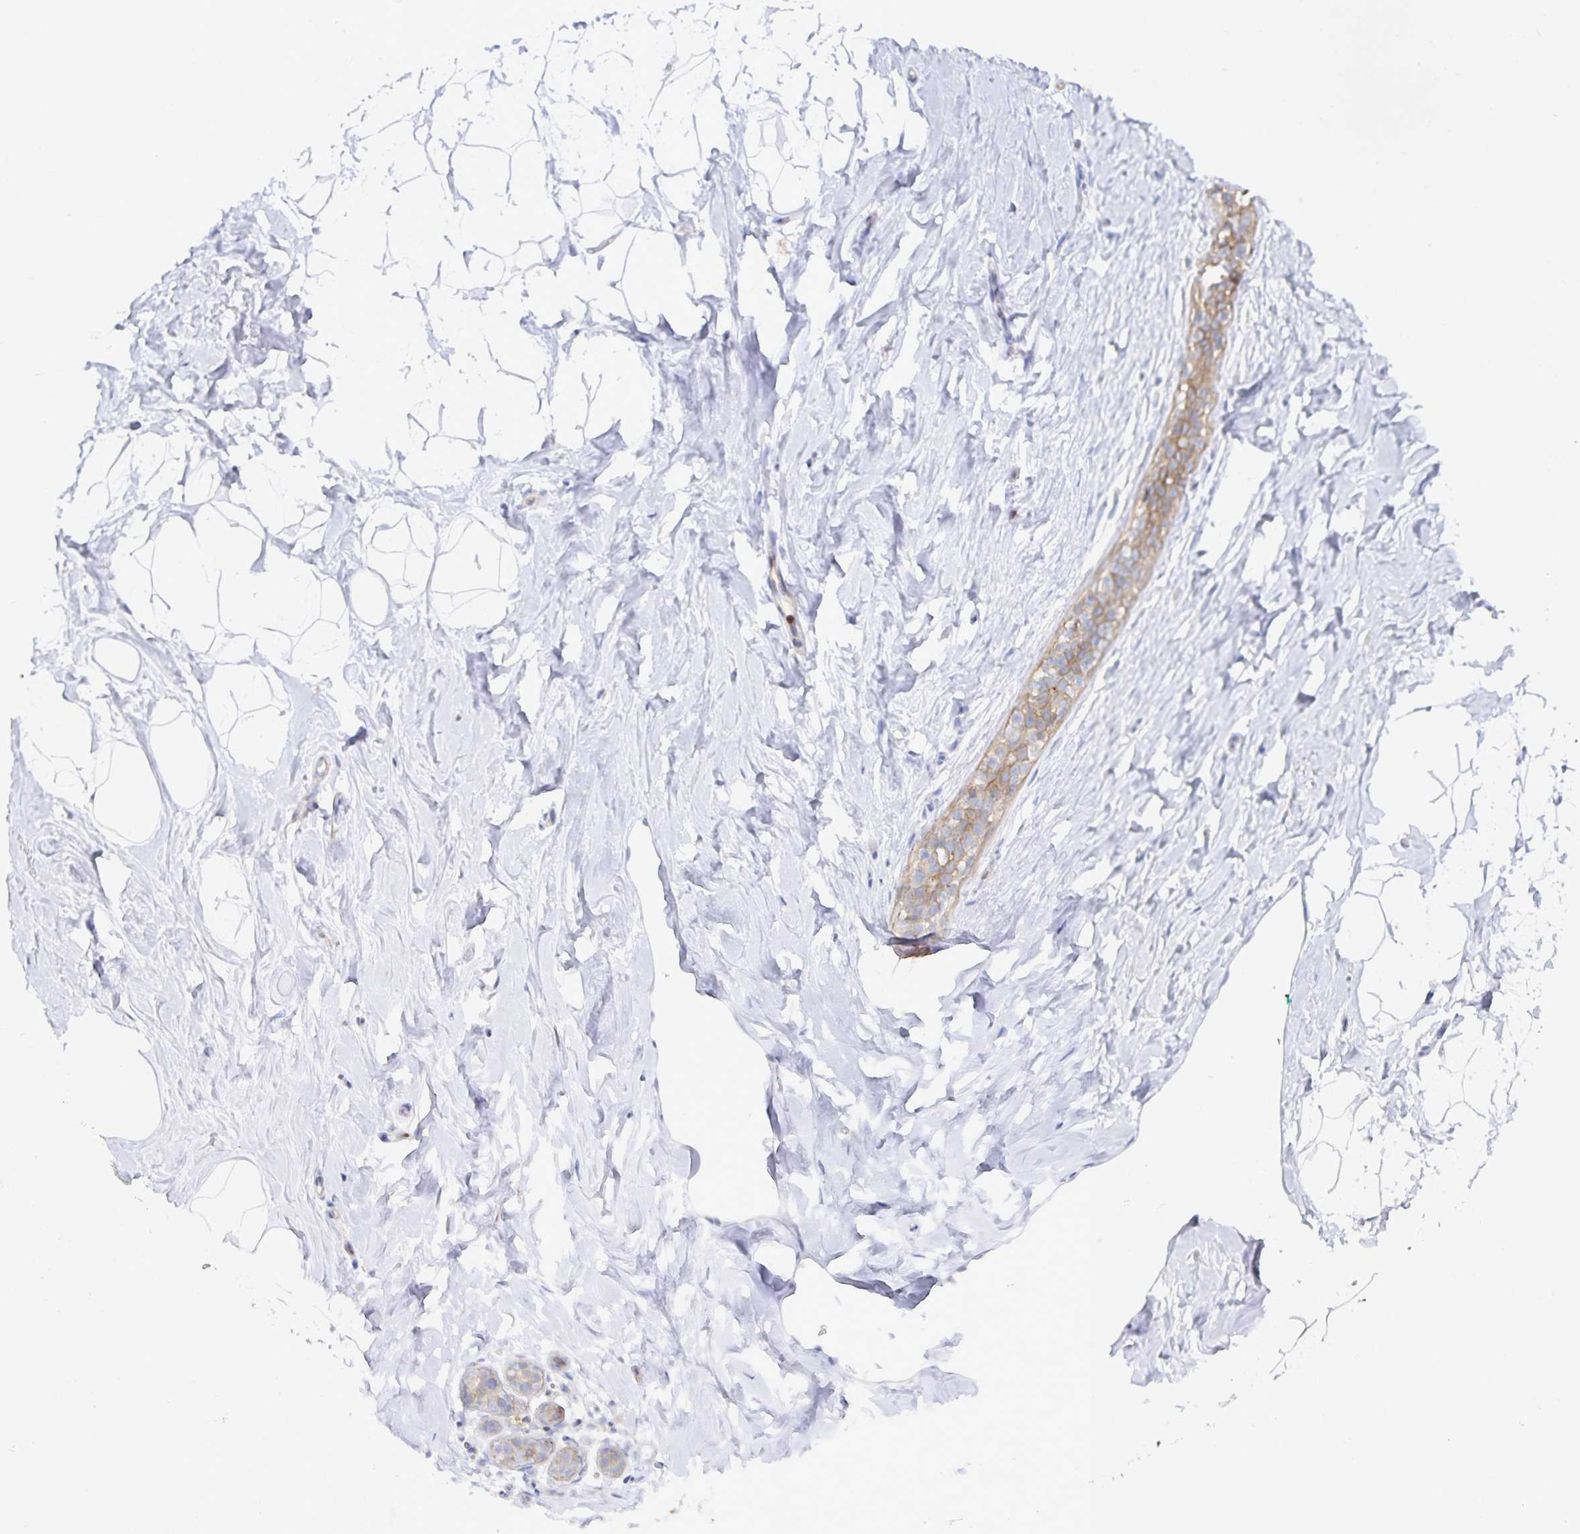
{"staining": {"intensity": "negative", "quantity": "none", "location": "none"}, "tissue": "breast", "cell_type": "Adipocytes", "image_type": "normal", "snomed": [{"axis": "morphology", "description": "Normal tissue, NOS"}, {"axis": "topography", "description": "Breast"}], "caption": "Immunohistochemical staining of benign human breast exhibits no significant positivity in adipocytes.", "gene": "PIK3CD", "patient": {"sex": "female", "age": 32}}